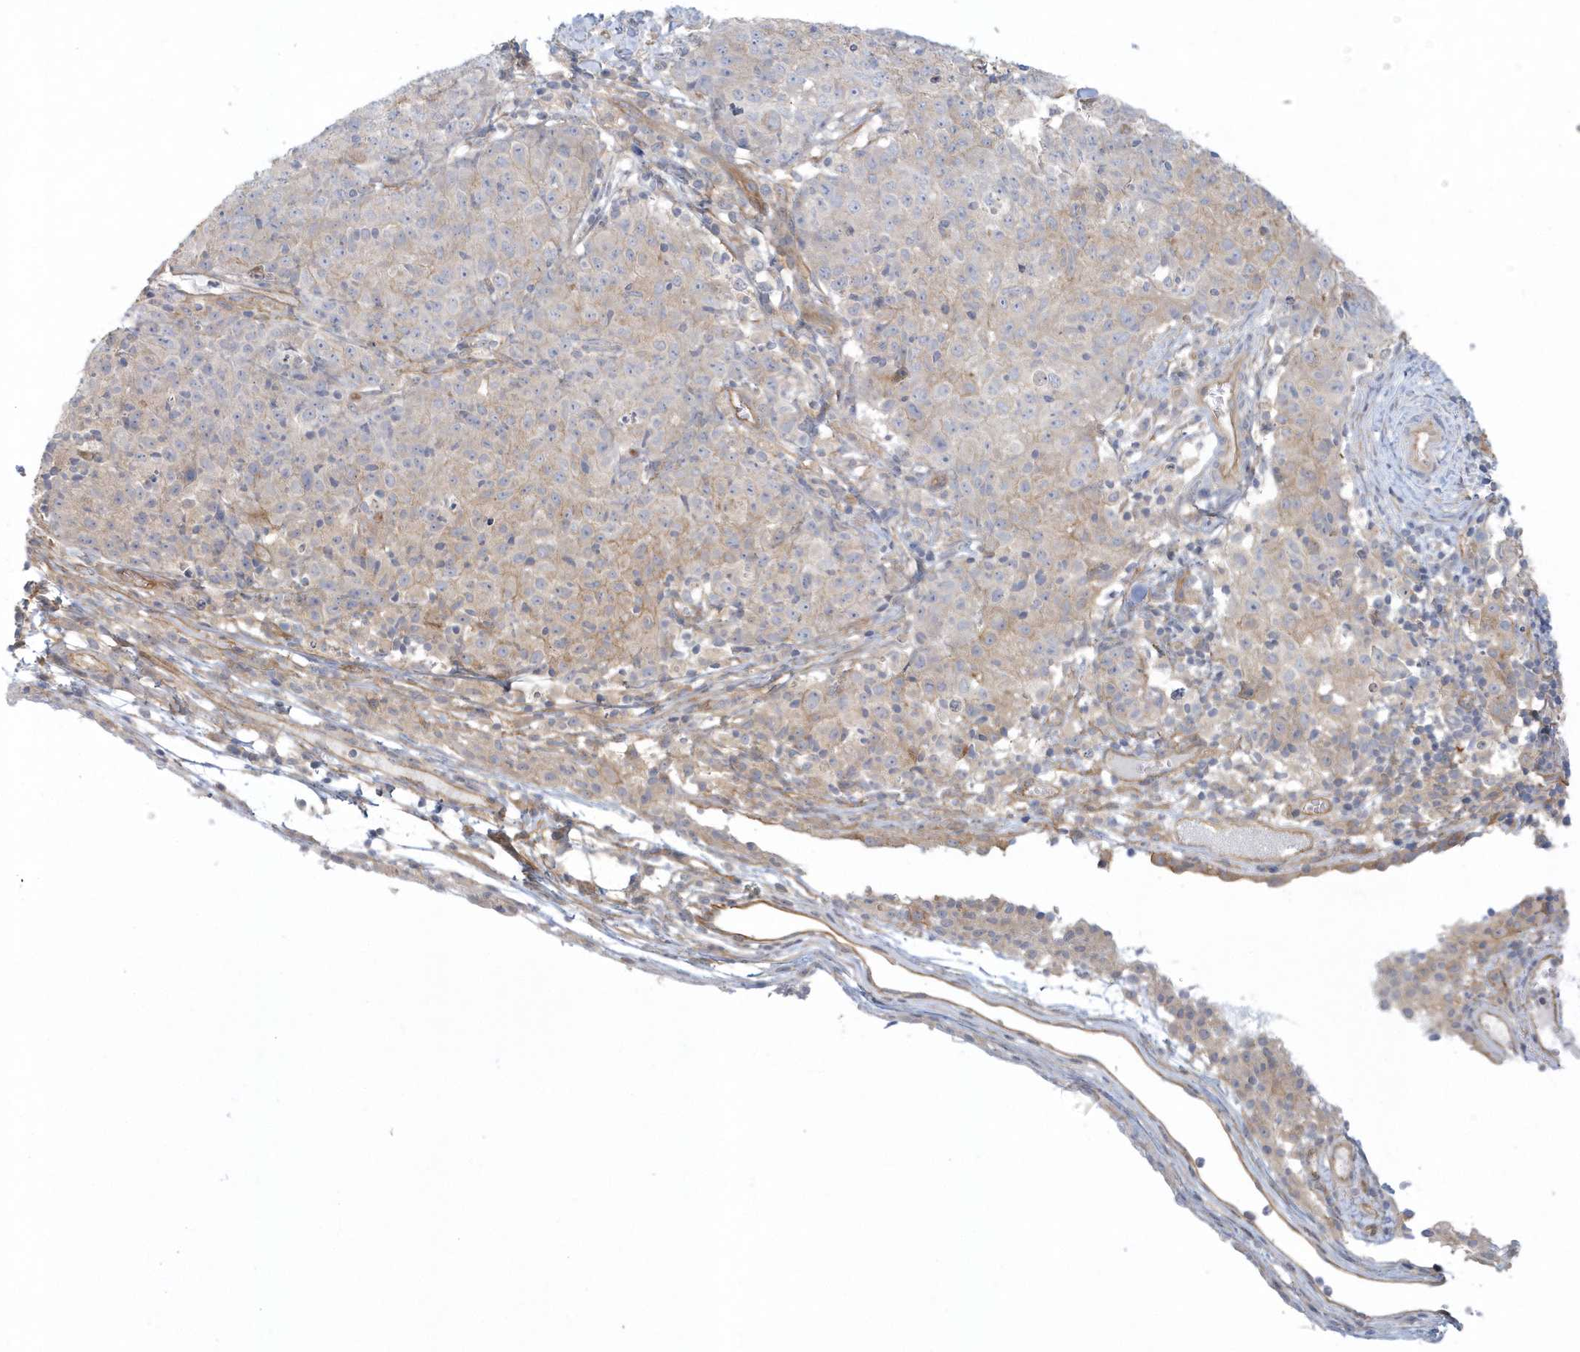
{"staining": {"intensity": "negative", "quantity": "none", "location": "none"}, "tissue": "ovarian cancer", "cell_type": "Tumor cells", "image_type": "cancer", "snomed": [{"axis": "morphology", "description": "Carcinoma, endometroid"}, {"axis": "topography", "description": "Ovary"}], "caption": "This is an IHC histopathology image of endometroid carcinoma (ovarian). There is no positivity in tumor cells.", "gene": "RAI14", "patient": {"sex": "female", "age": 42}}